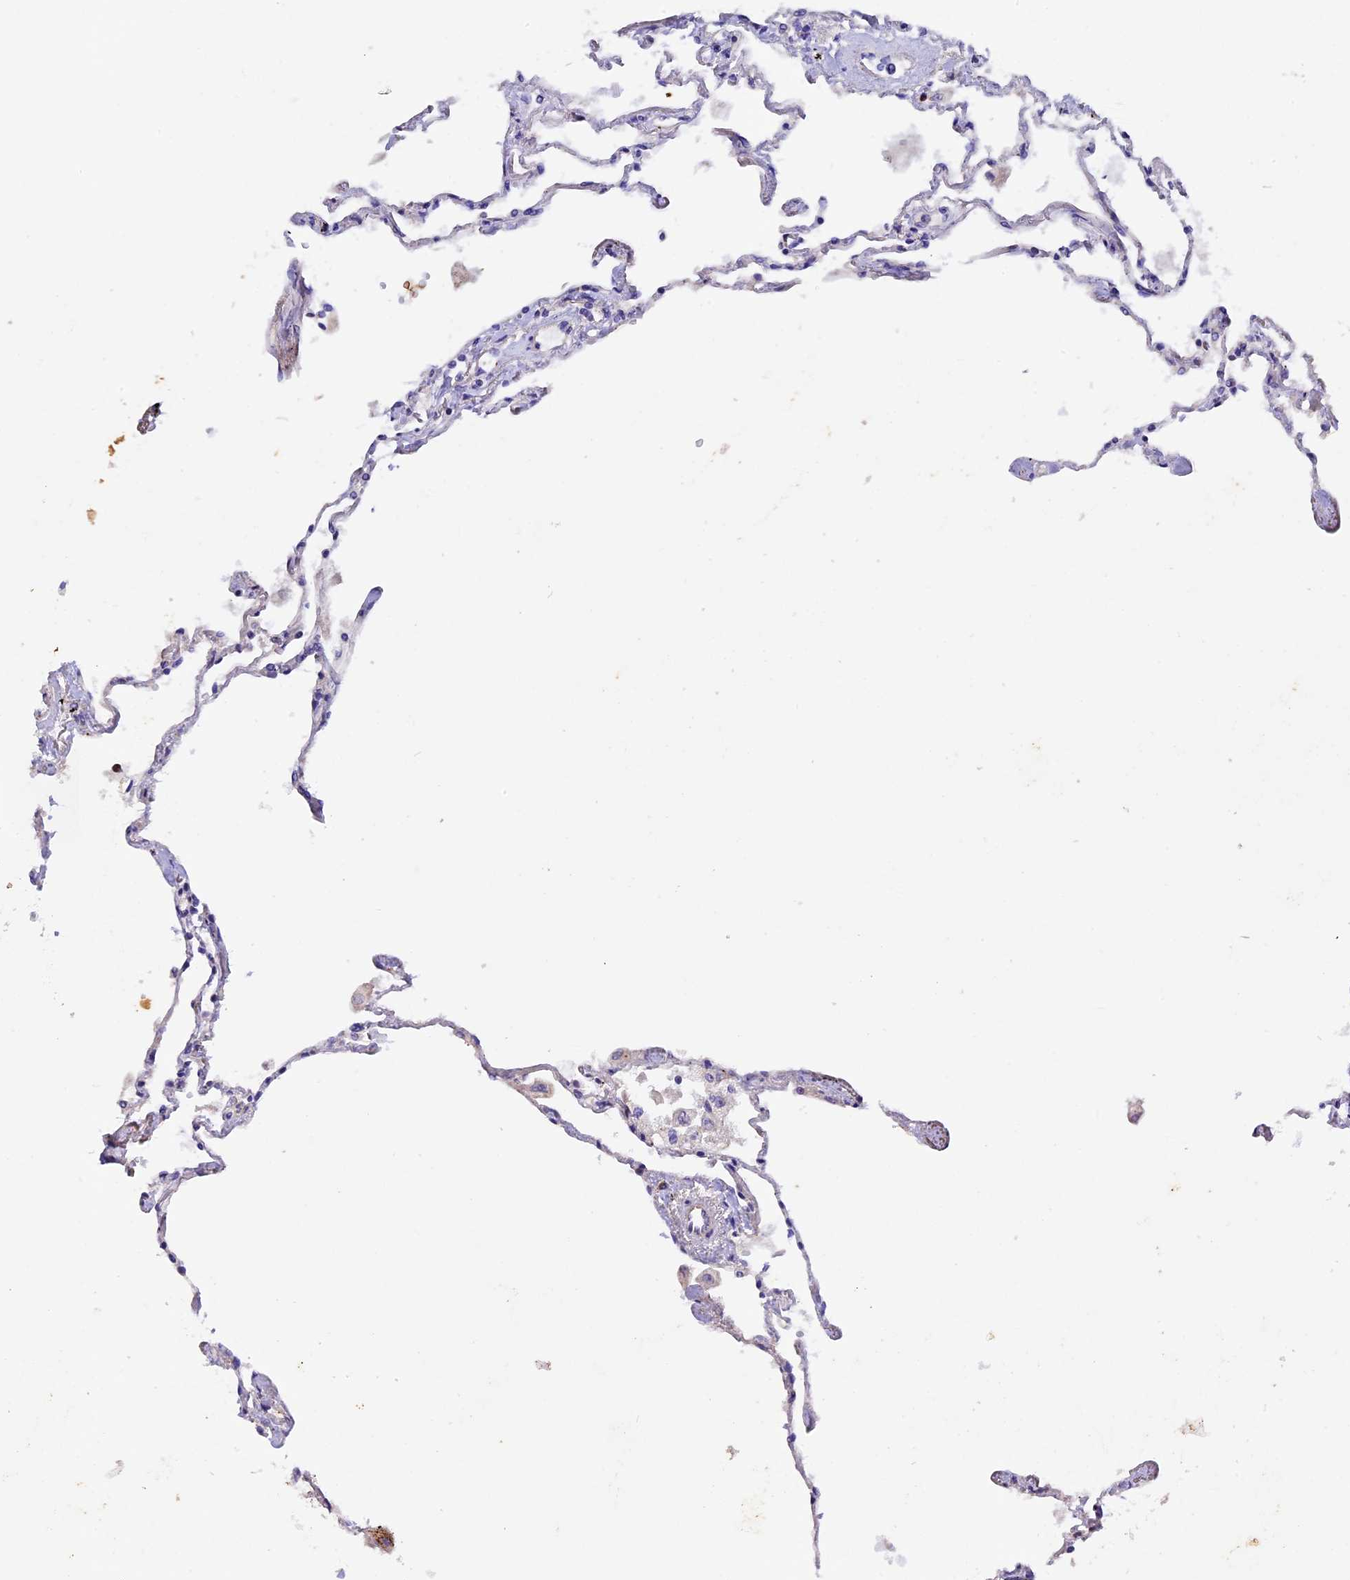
{"staining": {"intensity": "moderate", "quantity": "<25%", "location": "cytoplasmic/membranous"}, "tissue": "lung", "cell_type": "Alveolar cells", "image_type": "normal", "snomed": [{"axis": "morphology", "description": "Normal tissue, NOS"}, {"axis": "topography", "description": "Lung"}], "caption": "Immunohistochemical staining of normal human lung displays moderate cytoplasmic/membranous protein expression in about <25% of alveolar cells. (DAB IHC, brown staining for protein, blue staining for nuclei).", "gene": "NCK2", "patient": {"sex": "female", "age": 67}}